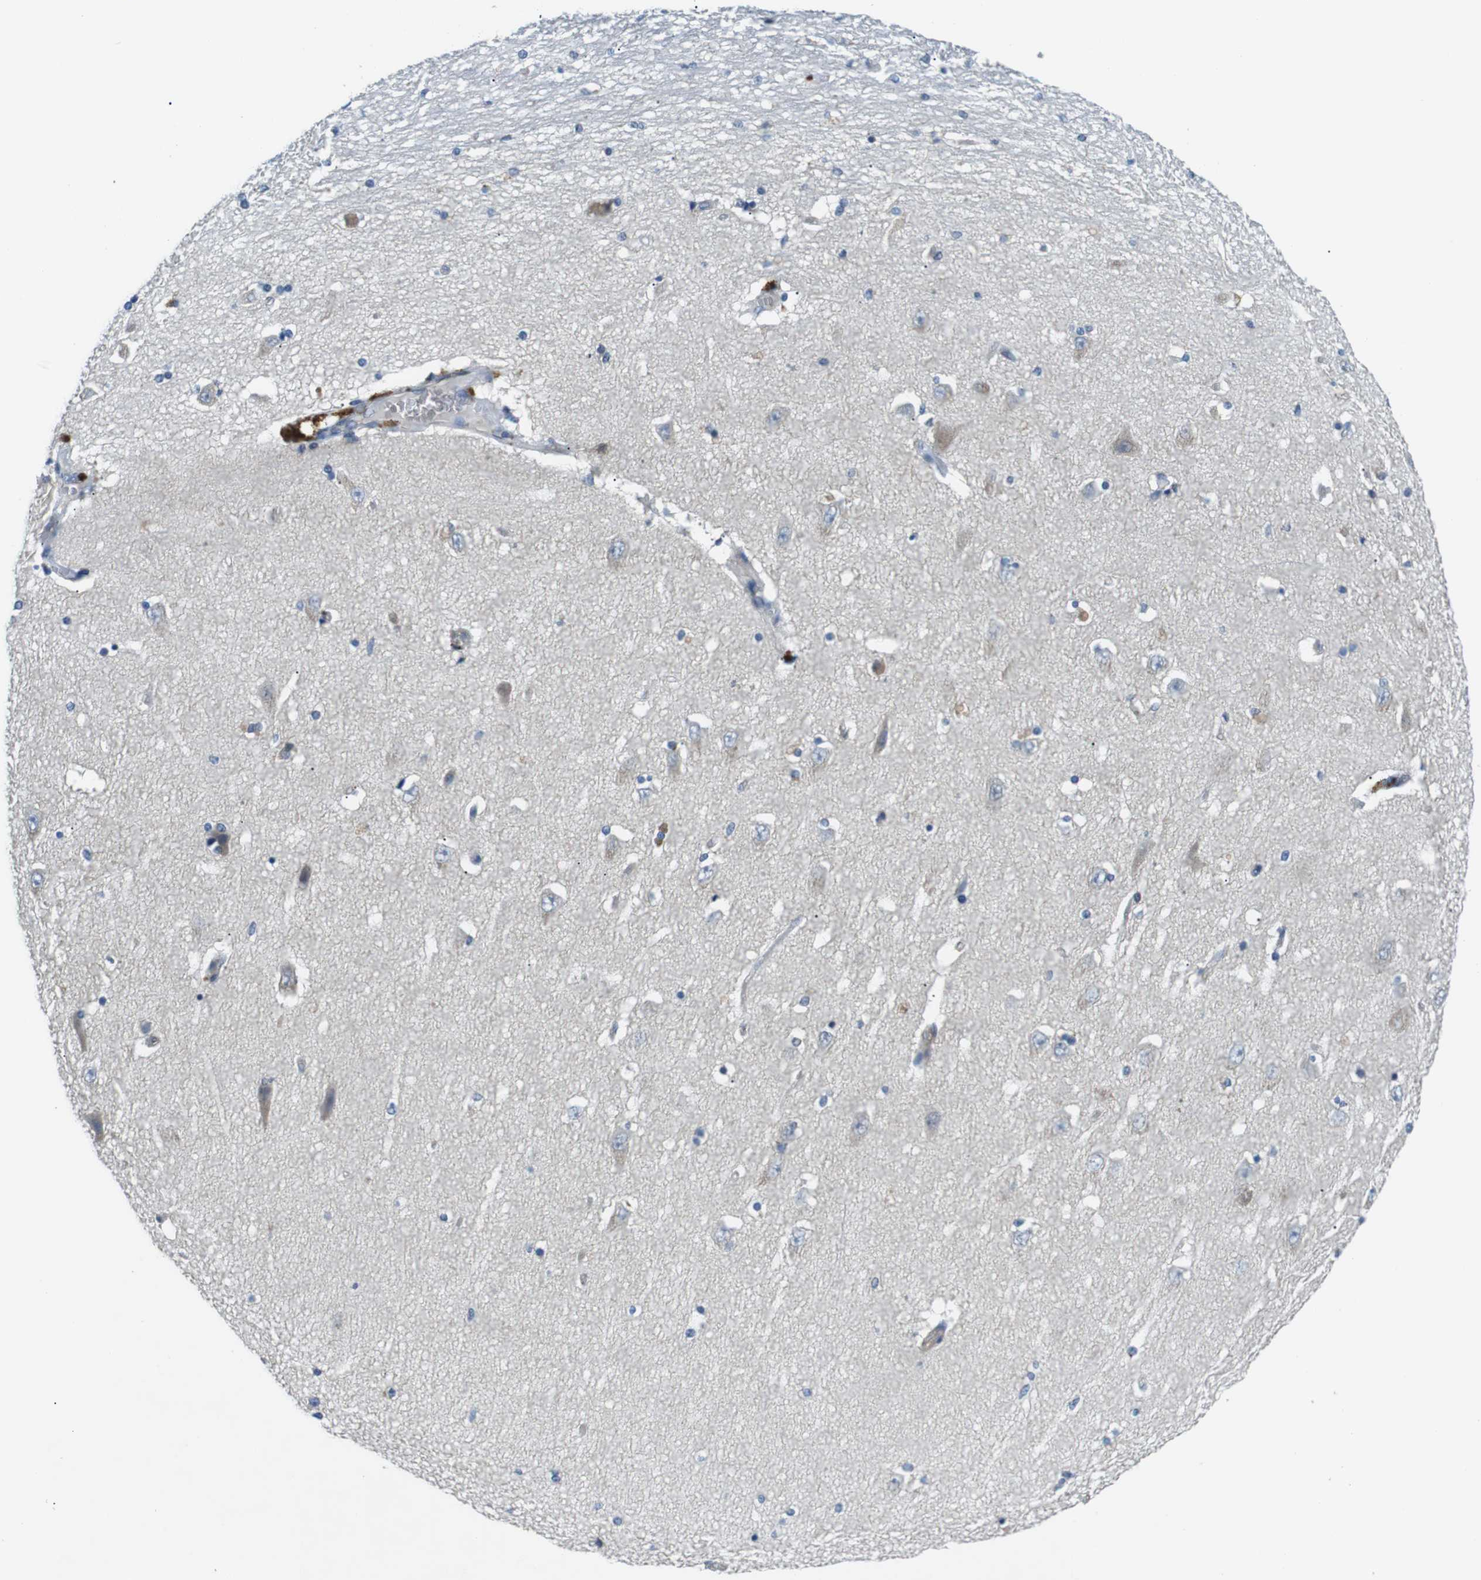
{"staining": {"intensity": "negative", "quantity": "none", "location": "none"}, "tissue": "hippocampus", "cell_type": "Glial cells", "image_type": "normal", "snomed": [{"axis": "morphology", "description": "Normal tissue, NOS"}, {"axis": "topography", "description": "Hippocampus"}], "caption": "Immunohistochemical staining of benign human hippocampus demonstrates no significant positivity in glial cells.", "gene": "WSCD1", "patient": {"sex": "female", "age": 54}}